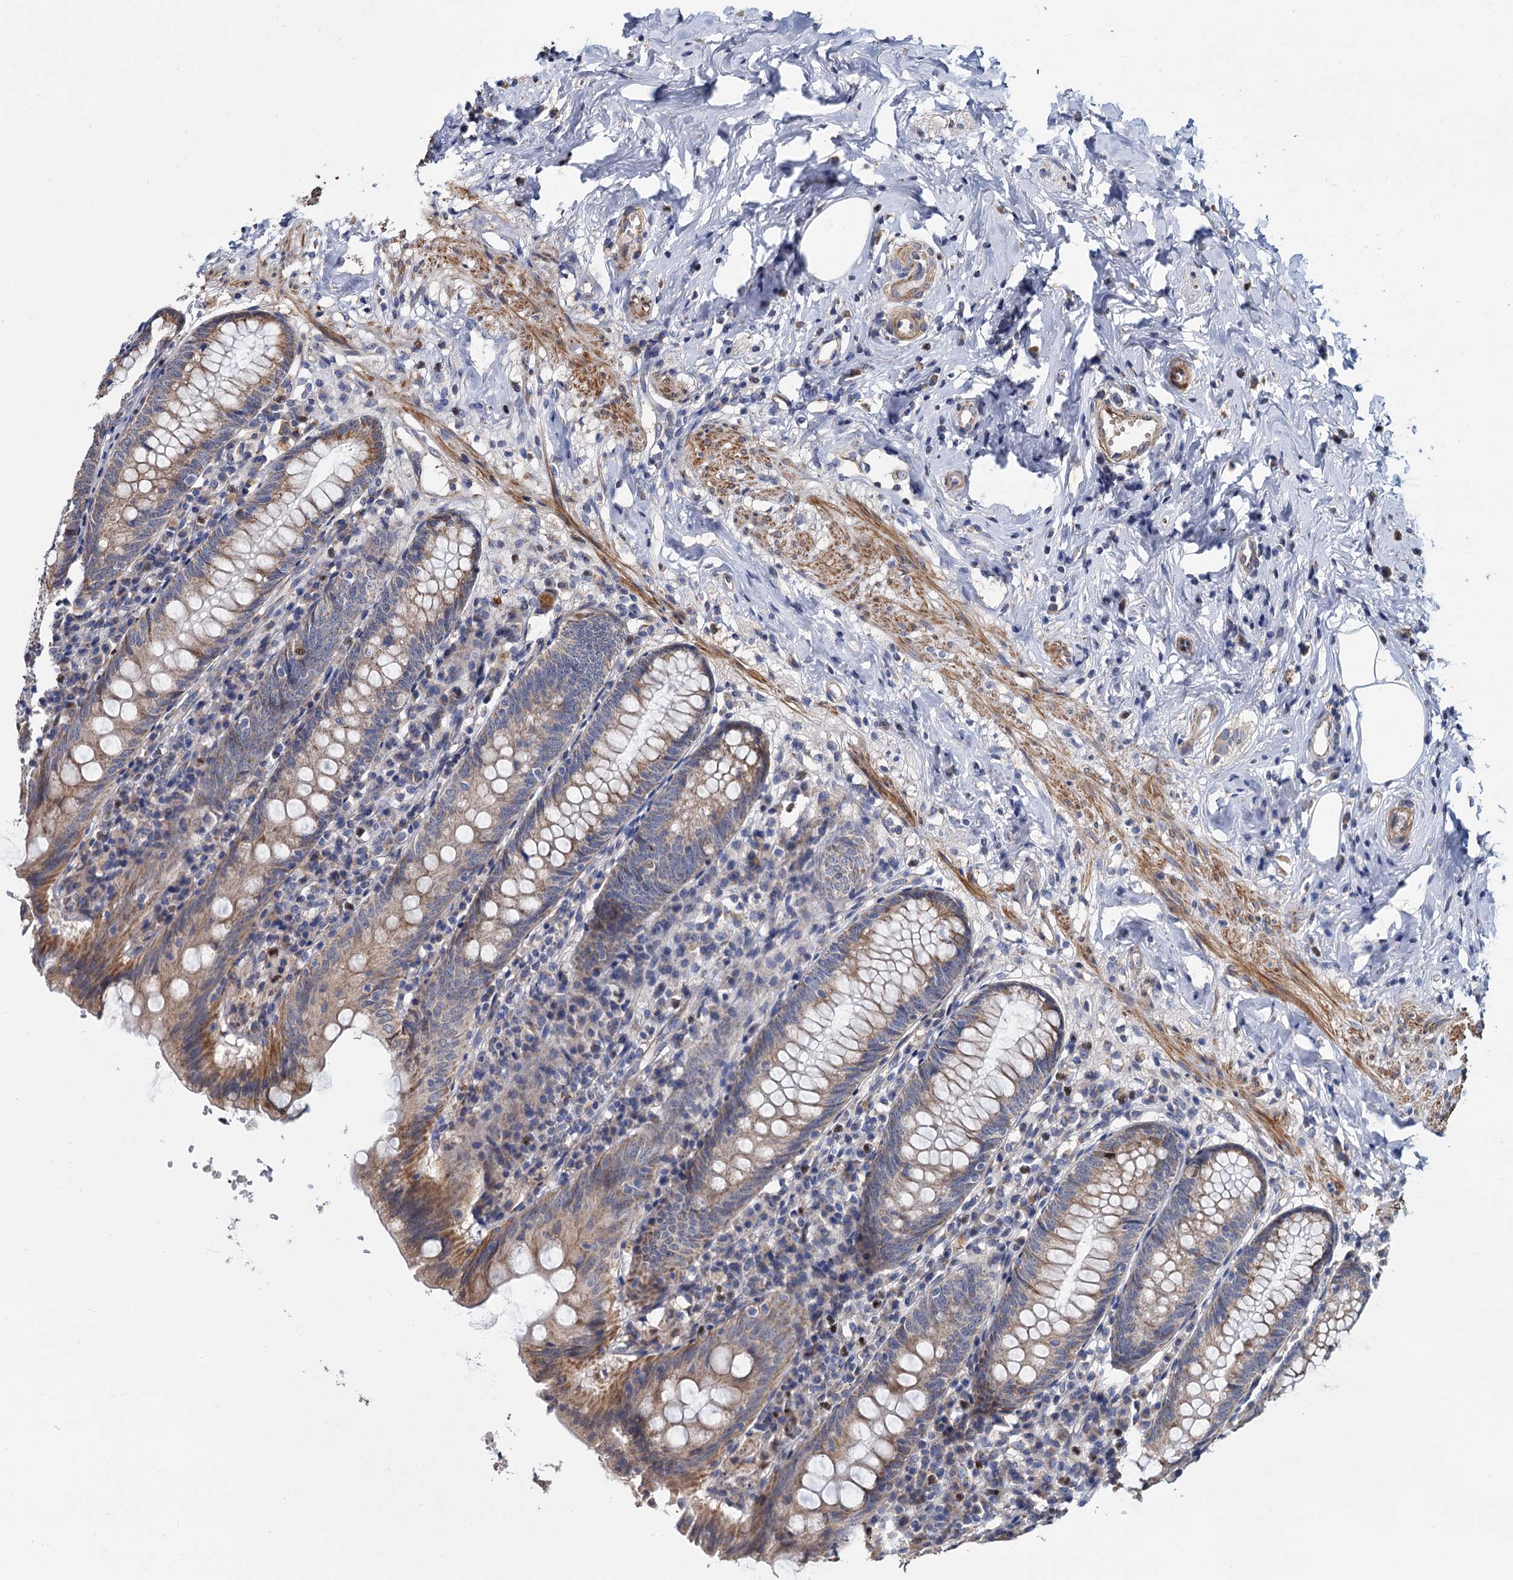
{"staining": {"intensity": "moderate", "quantity": "25%-75%", "location": "cytoplasmic/membranous"}, "tissue": "appendix", "cell_type": "Glandular cells", "image_type": "normal", "snomed": [{"axis": "morphology", "description": "Normal tissue, NOS"}, {"axis": "topography", "description": "Appendix"}], "caption": "Immunohistochemical staining of unremarkable appendix reveals medium levels of moderate cytoplasmic/membranous positivity in about 25%-75% of glandular cells. Immunohistochemistry stains the protein in brown and the nuclei are stained blue.", "gene": "ALKBH7", "patient": {"sex": "female", "age": 54}}